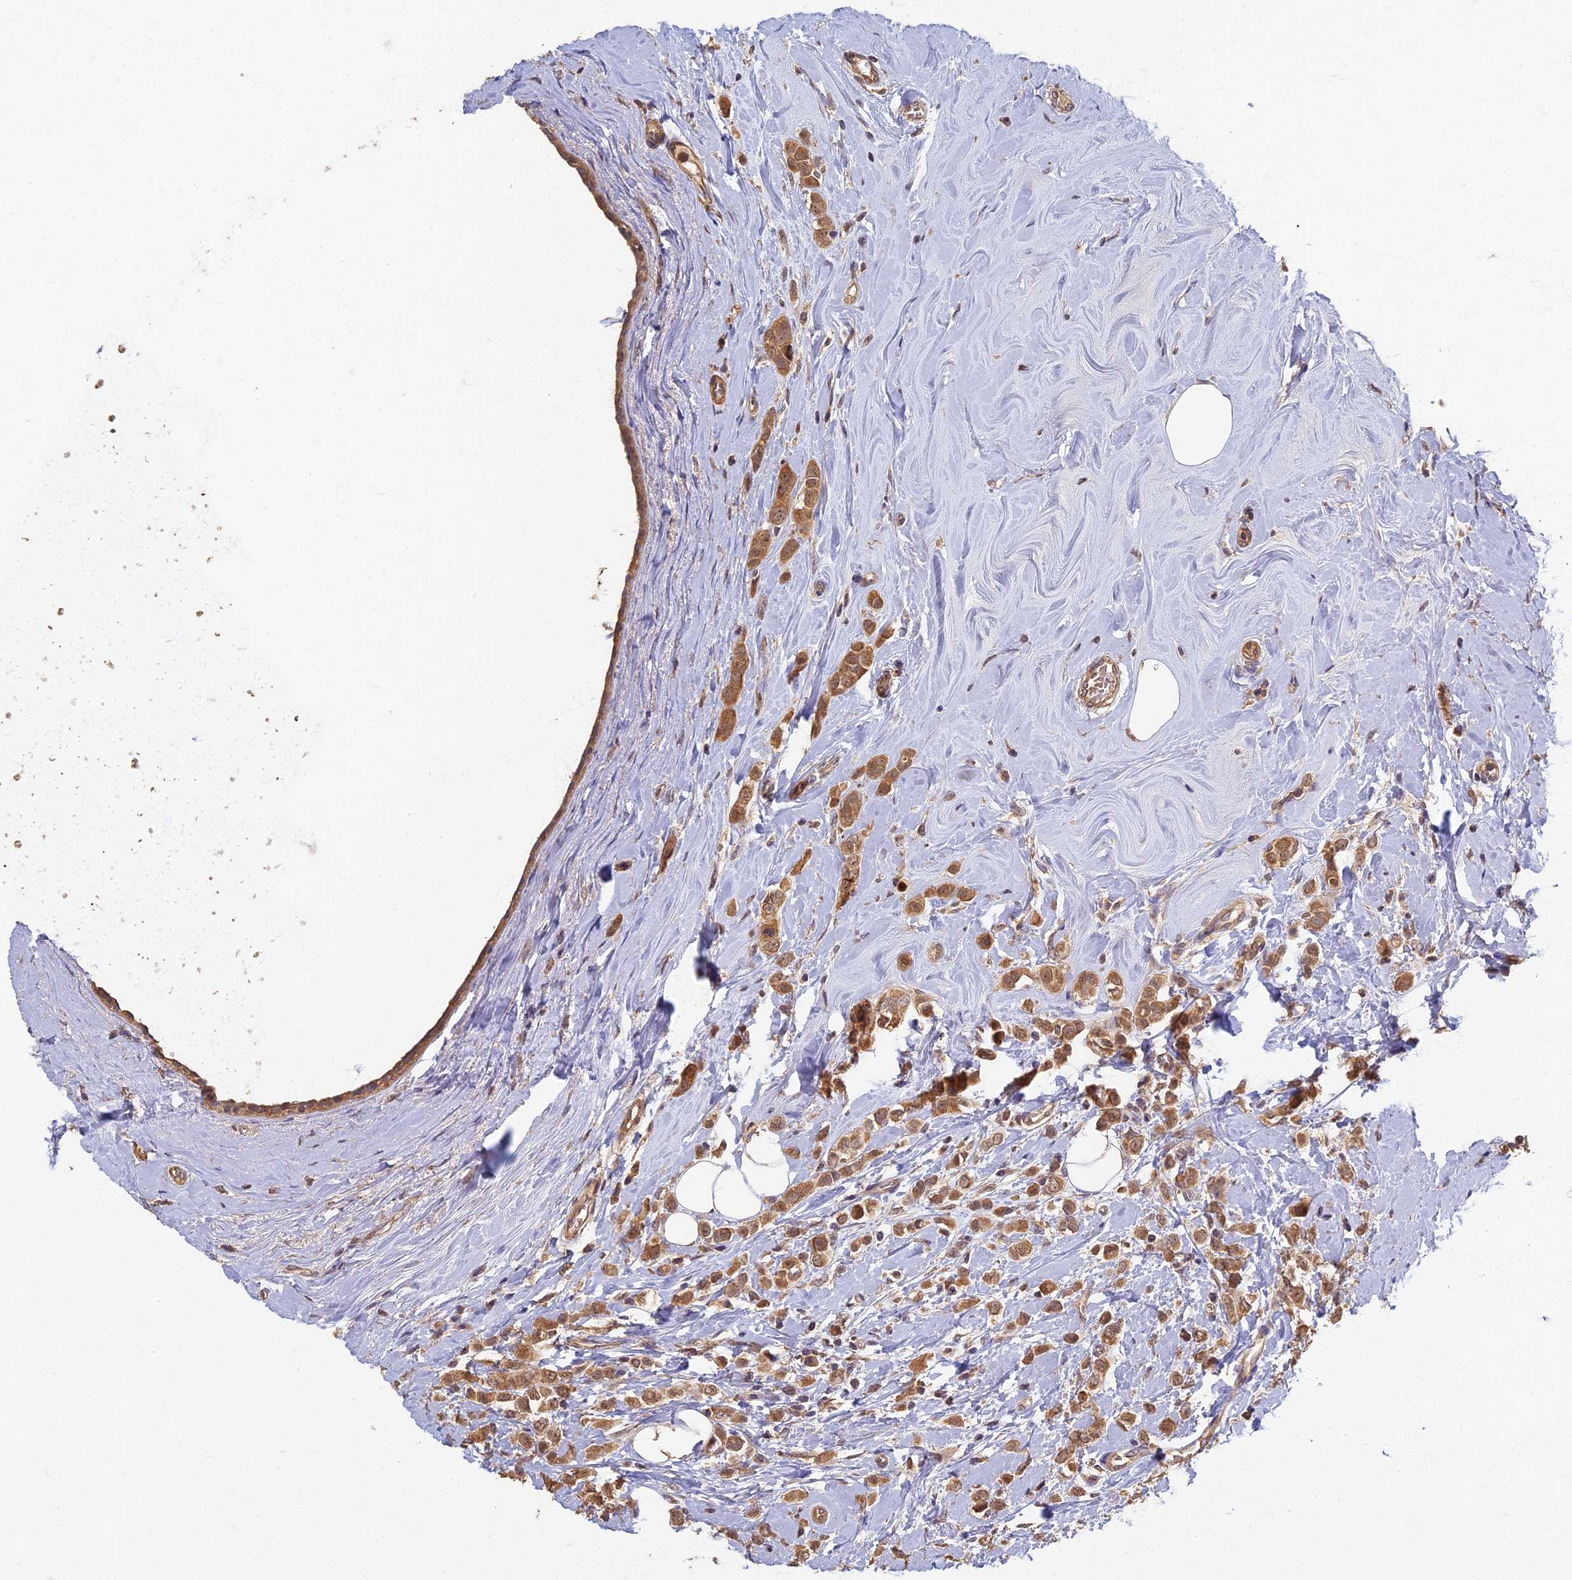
{"staining": {"intensity": "moderate", "quantity": ">75%", "location": "cytoplasmic/membranous"}, "tissue": "breast cancer", "cell_type": "Tumor cells", "image_type": "cancer", "snomed": [{"axis": "morphology", "description": "Lobular carcinoma"}, {"axis": "topography", "description": "Breast"}], "caption": "Breast cancer stained for a protein demonstrates moderate cytoplasmic/membranous positivity in tumor cells.", "gene": "RSPH3", "patient": {"sex": "female", "age": 47}}